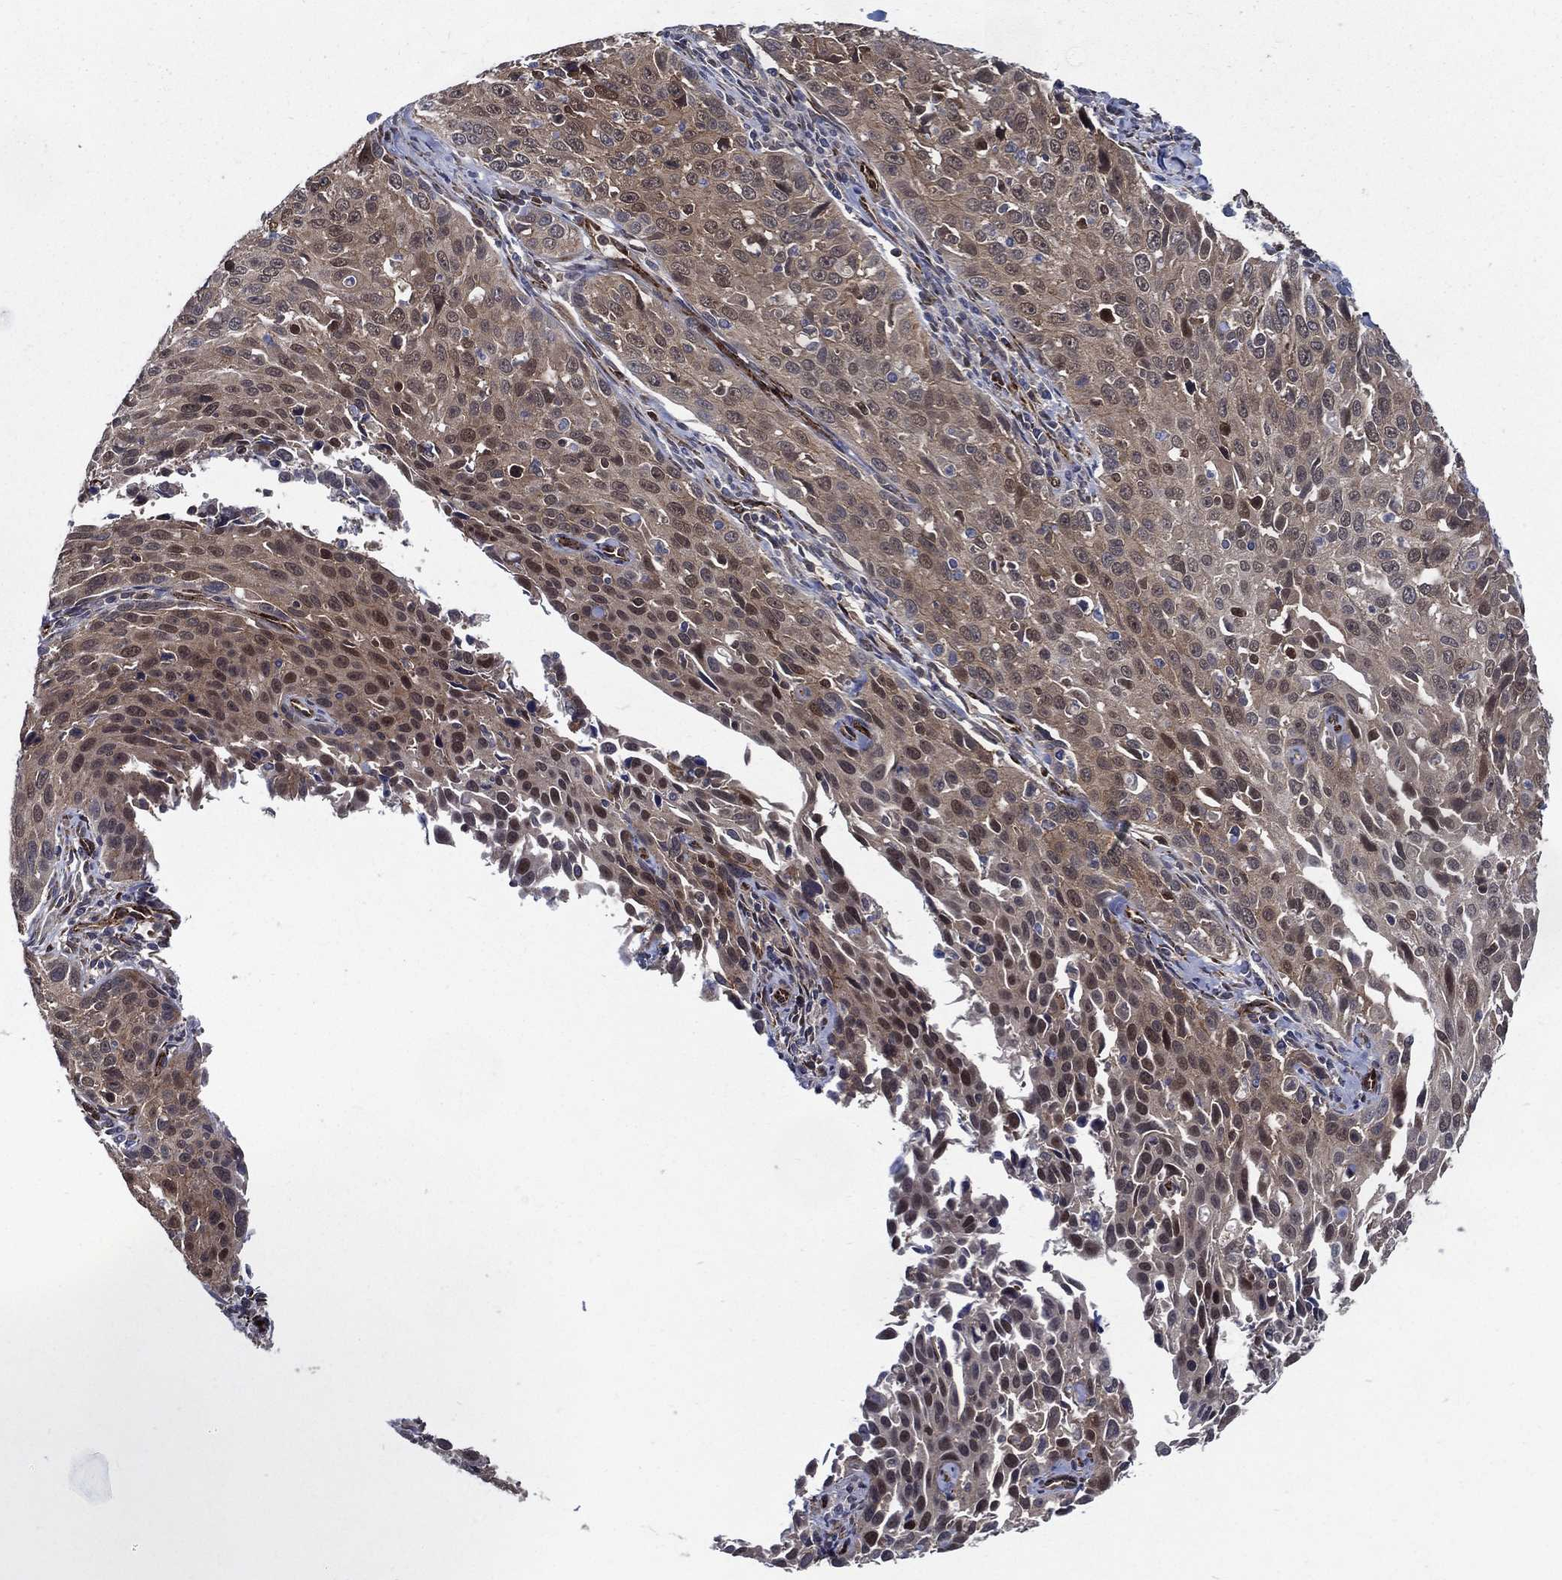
{"staining": {"intensity": "strong", "quantity": "<25%", "location": "nuclear"}, "tissue": "cervical cancer", "cell_type": "Tumor cells", "image_type": "cancer", "snomed": [{"axis": "morphology", "description": "Squamous cell carcinoma, NOS"}, {"axis": "topography", "description": "Cervix"}], "caption": "The immunohistochemical stain shows strong nuclear staining in tumor cells of cervical cancer (squamous cell carcinoma) tissue.", "gene": "ARHGAP11A", "patient": {"sex": "female", "age": 26}}